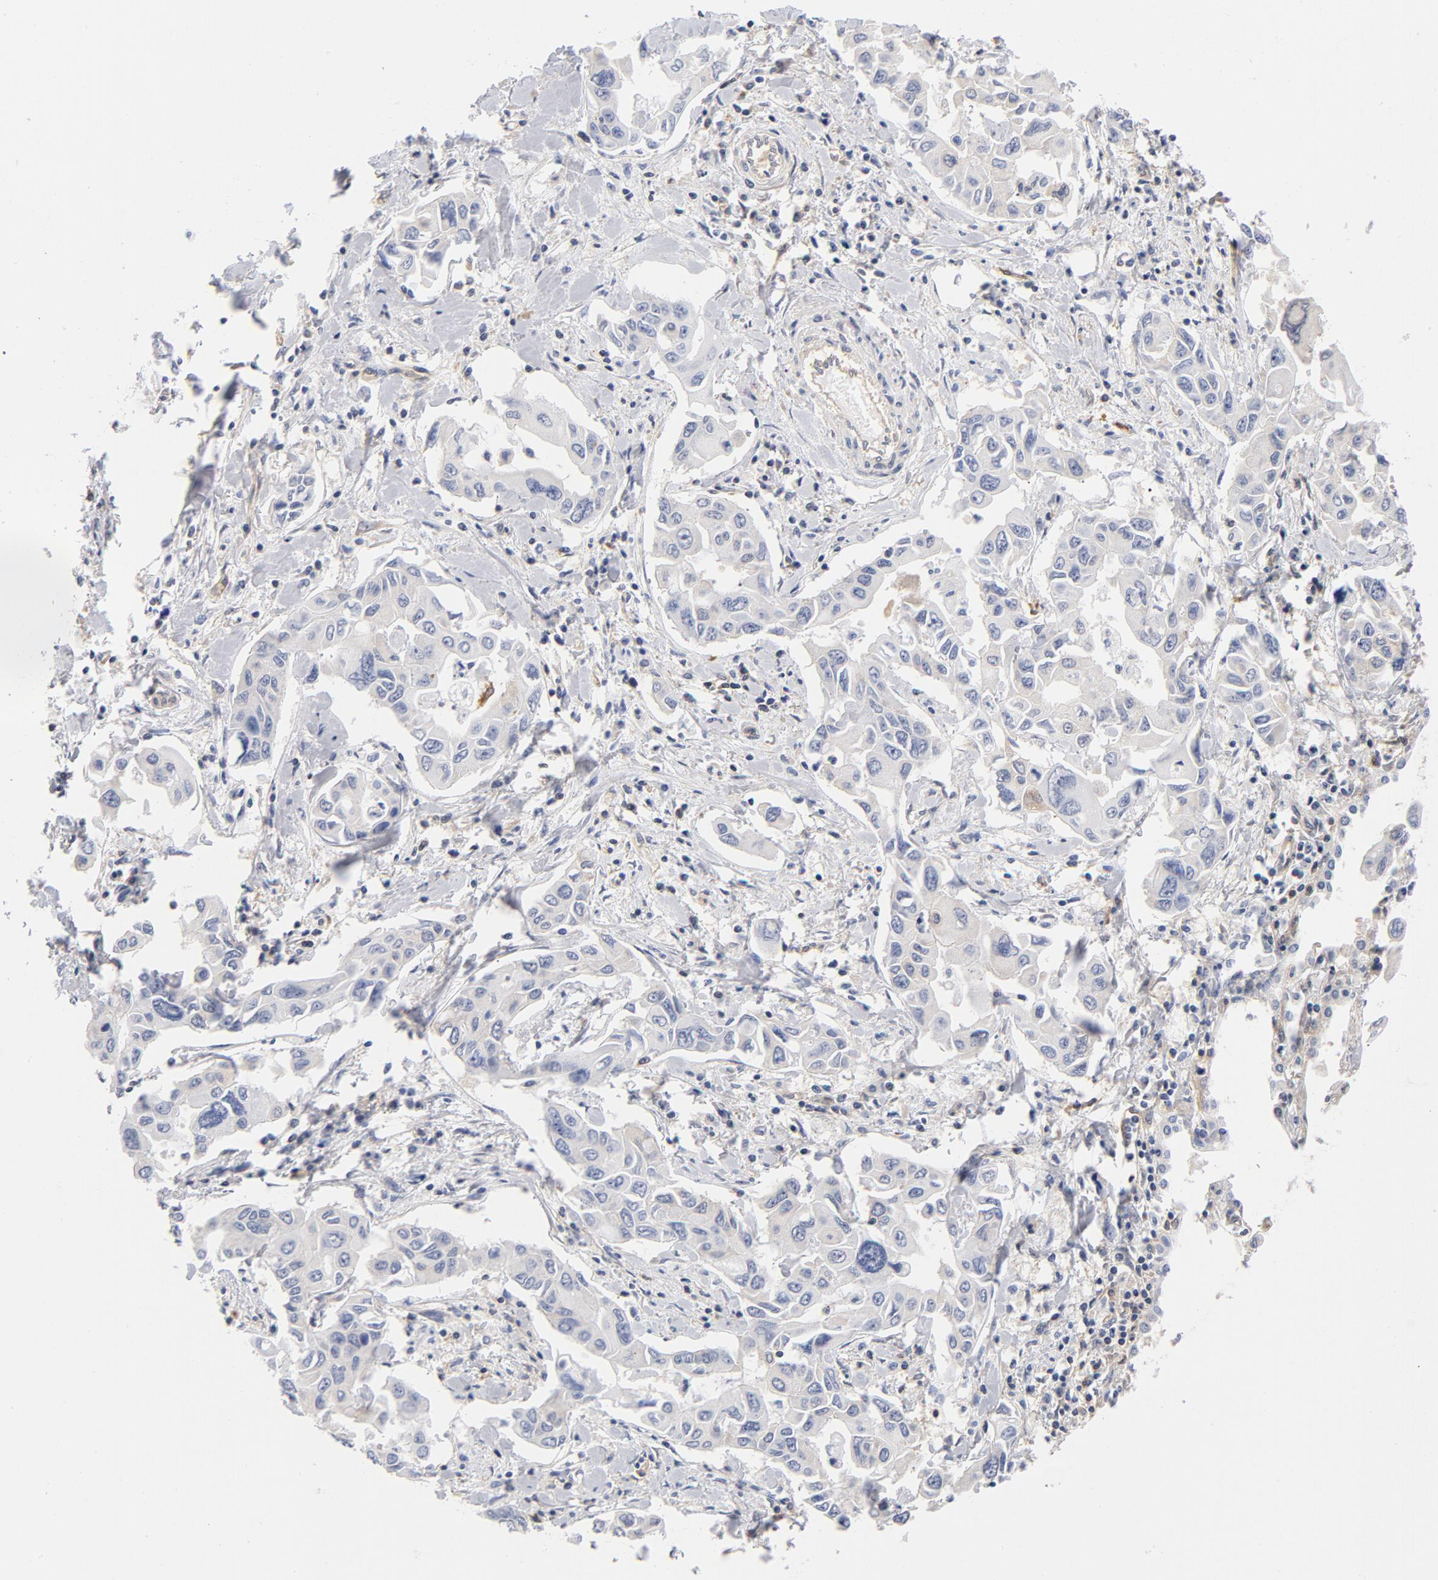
{"staining": {"intensity": "negative", "quantity": "none", "location": "none"}, "tissue": "lung cancer", "cell_type": "Tumor cells", "image_type": "cancer", "snomed": [{"axis": "morphology", "description": "Adenocarcinoma, NOS"}, {"axis": "topography", "description": "Lymph node"}, {"axis": "topography", "description": "Lung"}], "caption": "This is an immunohistochemistry histopathology image of lung cancer. There is no expression in tumor cells.", "gene": "ASMTL", "patient": {"sex": "male", "age": 64}}